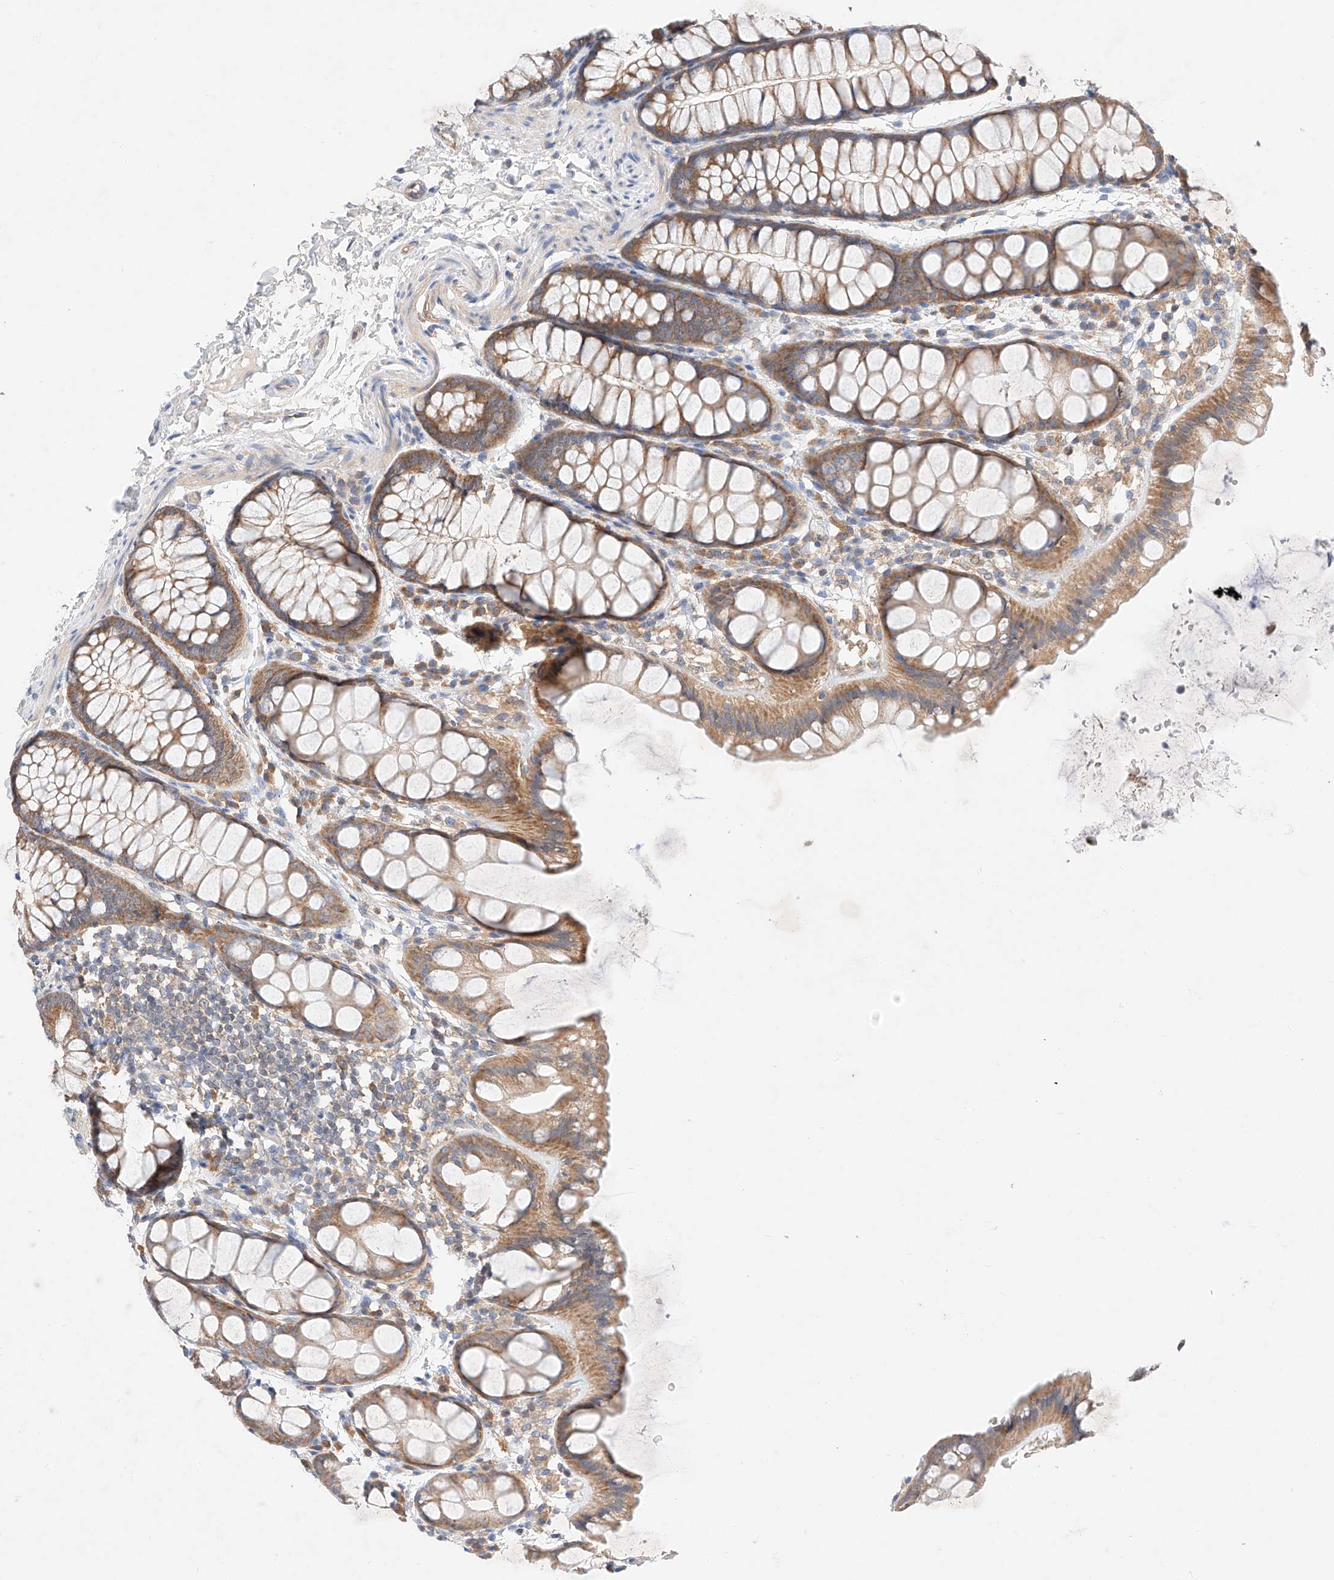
{"staining": {"intensity": "moderate", "quantity": ">75%", "location": "cytoplasmic/membranous"}, "tissue": "colon", "cell_type": "Endothelial cells", "image_type": "normal", "snomed": [{"axis": "morphology", "description": "Normal tissue, NOS"}, {"axis": "topography", "description": "Colon"}], "caption": "Immunohistochemistry of normal human colon shows medium levels of moderate cytoplasmic/membranous staining in approximately >75% of endothelial cells. The staining was performed using DAB (3,3'-diaminobenzidine), with brown indicating positive protein expression. Nuclei are stained blue with hematoxylin.", "gene": "C6orf118", "patient": {"sex": "male", "age": 47}}